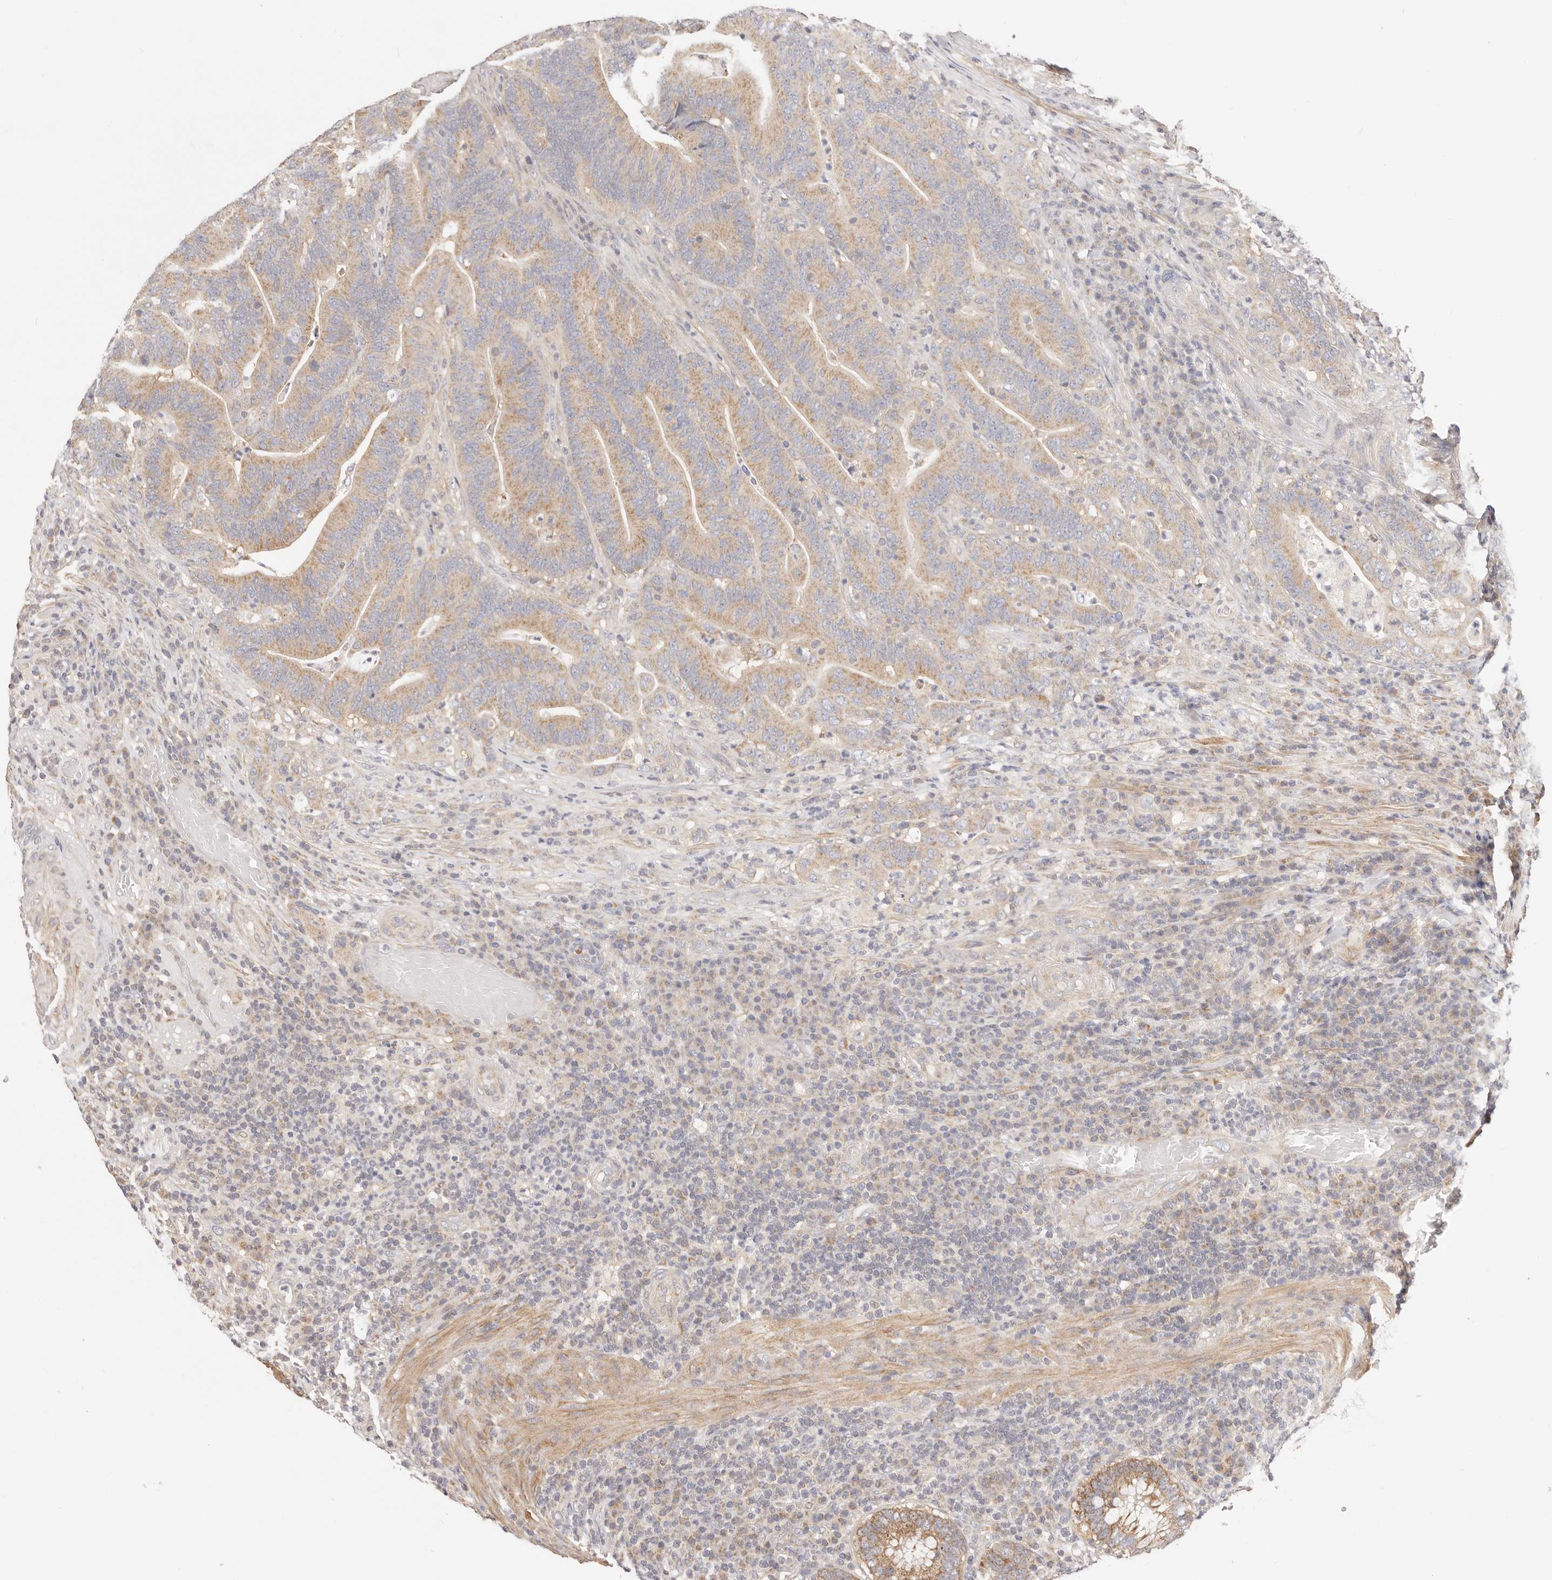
{"staining": {"intensity": "moderate", "quantity": ">75%", "location": "cytoplasmic/membranous"}, "tissue": "colorectal cancer", "cell_type": "Tumor cells", "image_type": "cancer", "snomed": [{"axis": "morphology", "description": "Adenocarcinoma, NOS"}, {"axis": "topography", "description": "Colon"}], "caption": "Colorectal cancer (adenocarcinoma) stained with DAB immunohistochemistry reveals medium levels of moderate cytoplasmic/membranous expression in approximately >75% of tumor cells.", "gene": "KCMF1", "patient": {"sex": "female", "age": 66}}